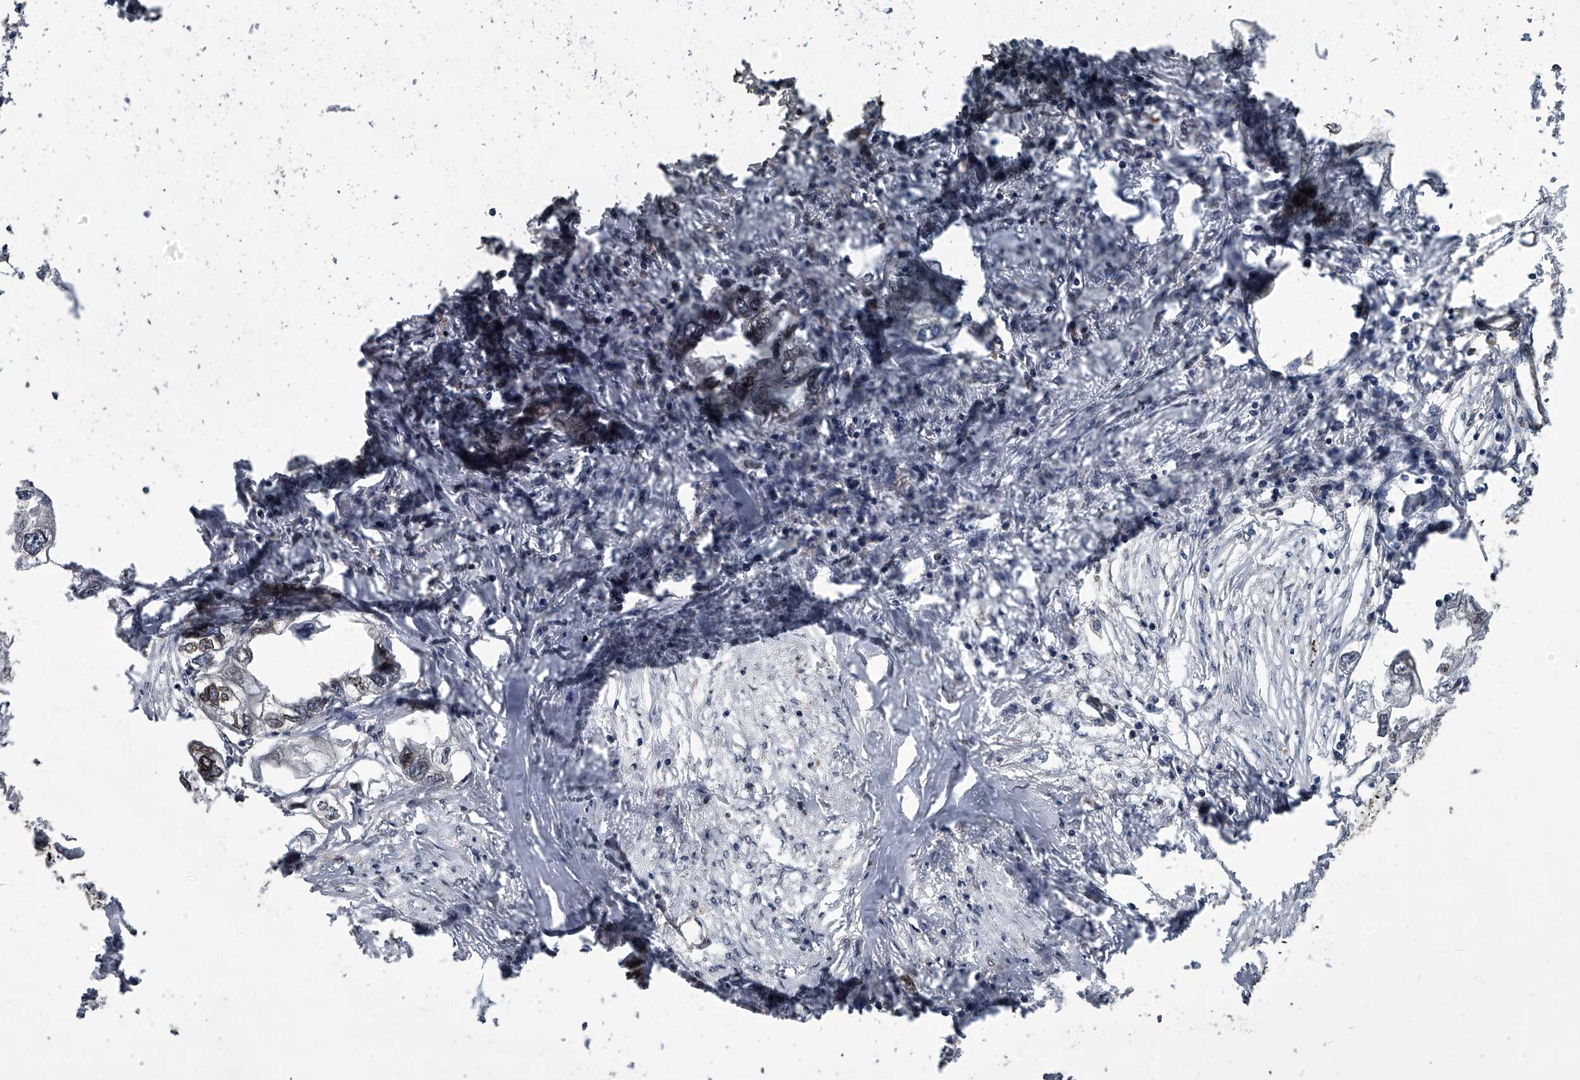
{"staining": {"intensity": "weak", "quantity": "<25%", "location": "nuclear"}, "tissue": "endometrial cancer", "cell_type": "Tumor cells", "image_type": "cancer", "snomed": [{"axis": "morphology", "description": "Adenocarcinoma, NOS"}, {"axis": "morphology", "description": "Adenocarcinoma, metastatic, NOS"}, {"axis": "topography", "description": "Adipose tissue"}, {"axis": "topography", "description": "Endometrium"}], "caption": "Tumor cells are negative for protein expression in human endometrial metastatic adenocarcinoma.", "gene": "LRRC8C", "patient": {"sex": "female", "age": 67}}